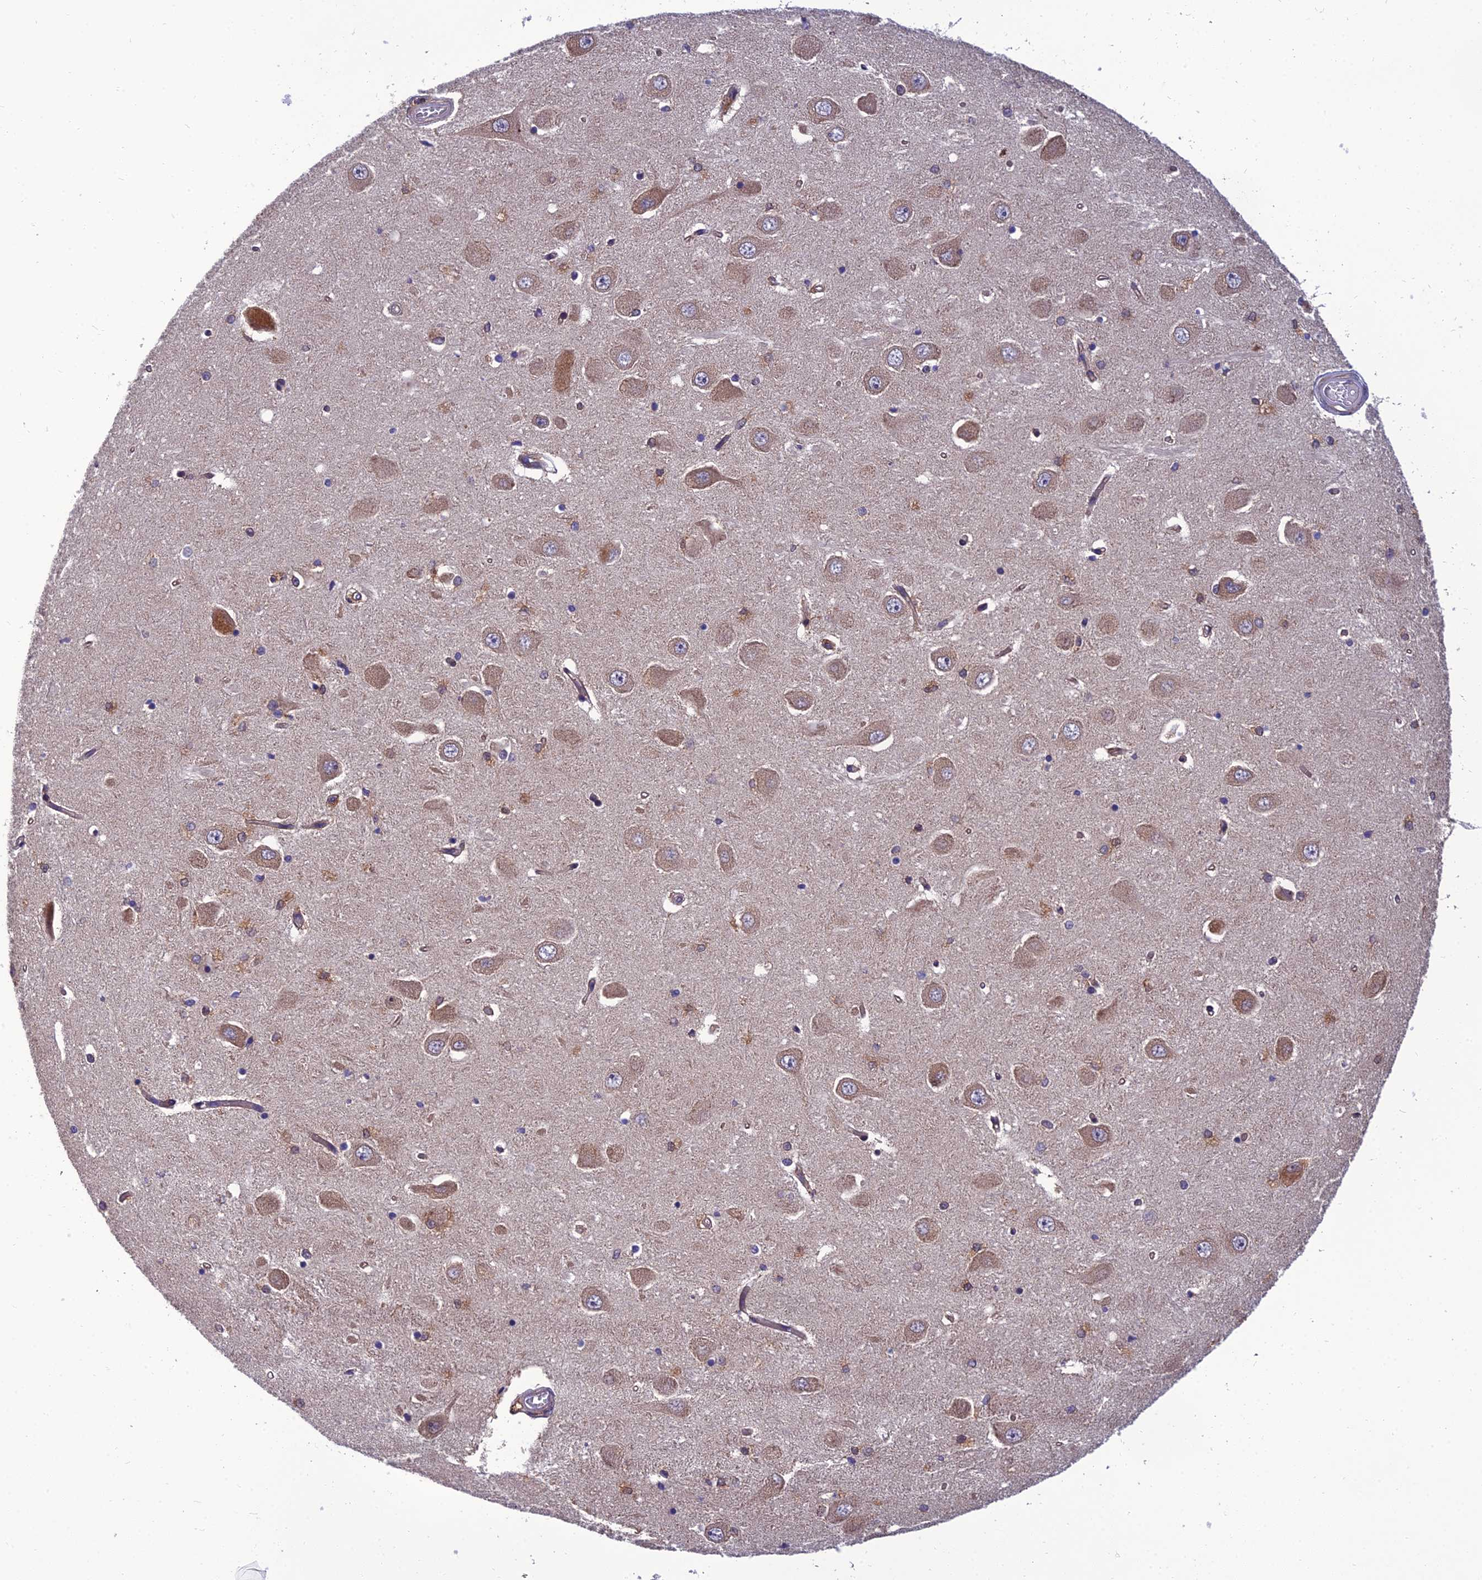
{"staining": {"intensity": "strong", "quantity": "<25%", "location": "cytoplasmic/membranous"}, "tissue": "hippocampus", "cell_type": "Glial cells", "image_type": "normal", "snomed": [{"axis": "morphology", "description": "Normal tissue, NOS"}, {"axis": "topography", "description": "Hippocampus"}], "caption": "Glial cells reveal medium levels of strong cytoplasmic/membranous expression in approximately <25% of cells in benign hippocampus.", "gene": "UMAD1", "patient": {"sex": "male", "age": 45}}